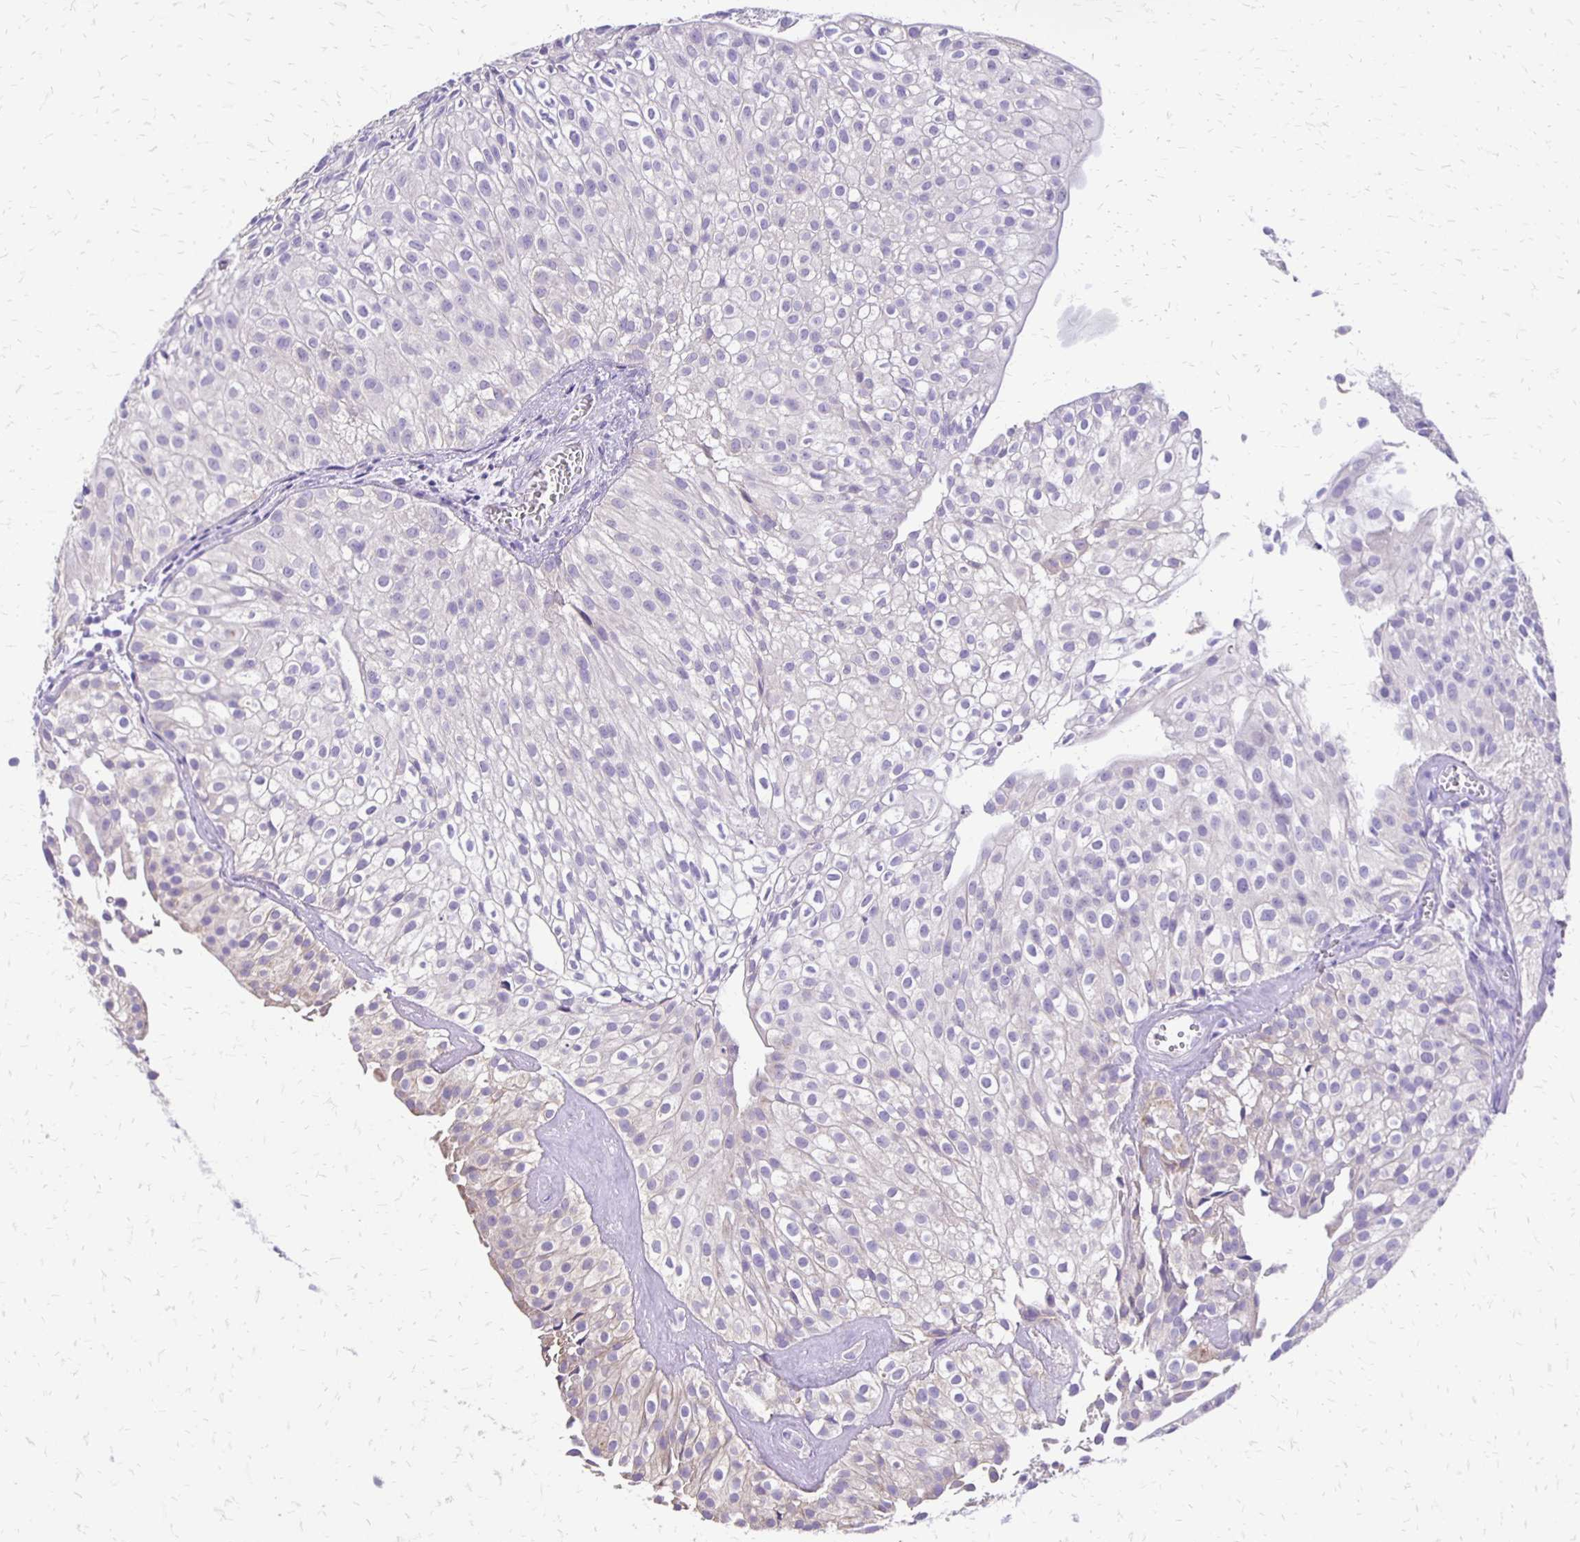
{"staining": {"intensity": "negative", "quantity": "none", "location": "none"}, "tissue": "urothelial cancer", "cell_type": "Tumor cells", "image_type": "cancer", "snomed": [{"axis": "morphology", "description": "Urothelial carcinoma, Low grade"}, {"axis": "topography", "description": "Urinary bladder"}], "caption": "This is an immunohistochemistry (IHC) image of urothelial carcinoma (low-grade). There is no positivity in tumor cells.", "gene": "ANKRD45", "patient": {"sex": "male", "age": 70}}